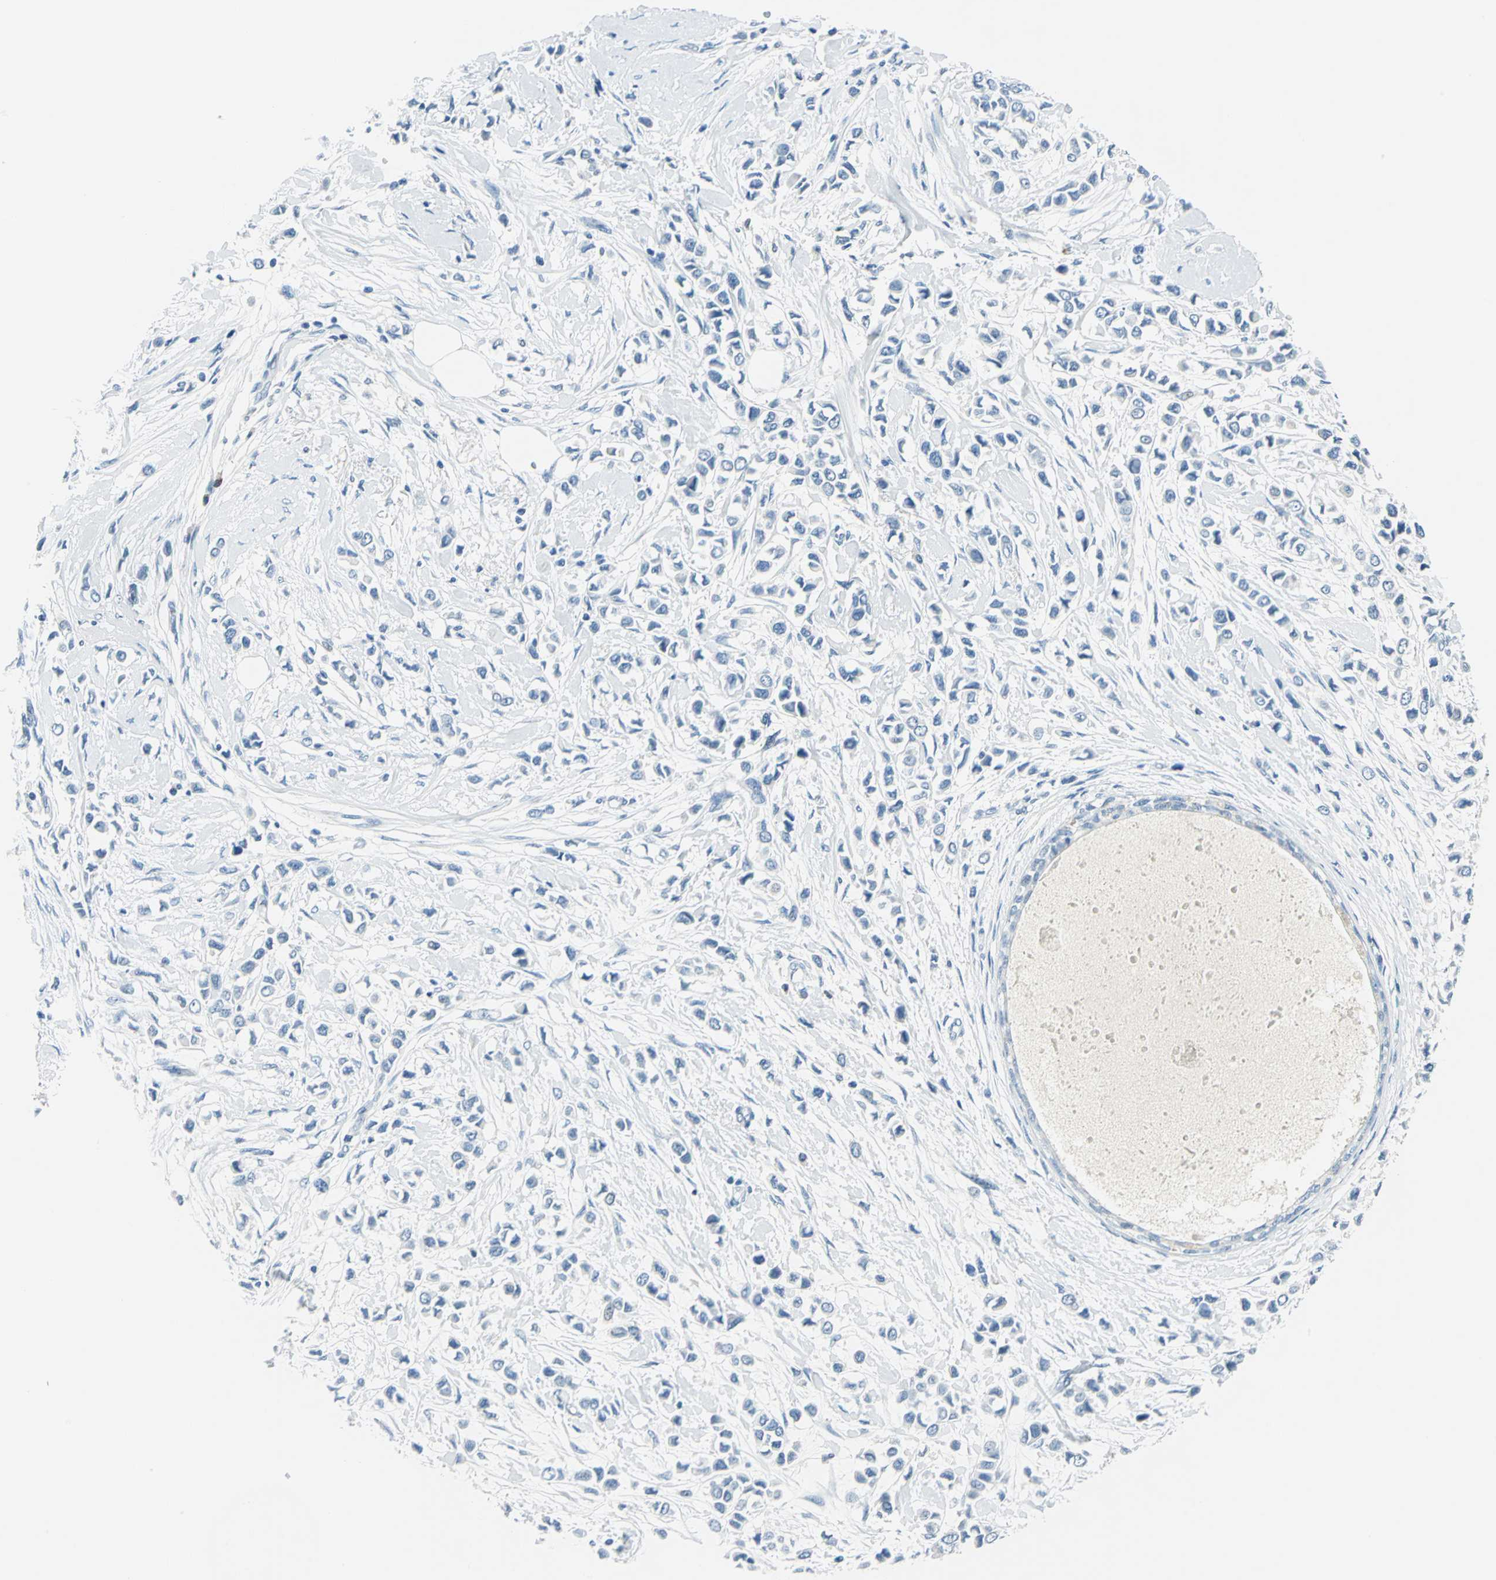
{"staining": {"intensity": "negative", "quantity": "none", "location": "none"}, "tissue": "breast cancer", "cell_type": "Tumor cells", "image_type": "cancer", "snomed": [{"axis": "morphology", "description": "Lobular carcinoma"}, {"axis": "topography", "description": "Breast"}], "caption": "High magnification brightfield microscopy of breast cancer (lobular carcinoma) stained with DAB (brown) and counterstained with hematoxylin (blue): tumor cells show no significant staining. (Brightfield microscopy of DAB IHC at high magnification).", "gene": "AKR1A1", "patient": {"sex": "female", "age": 51}}